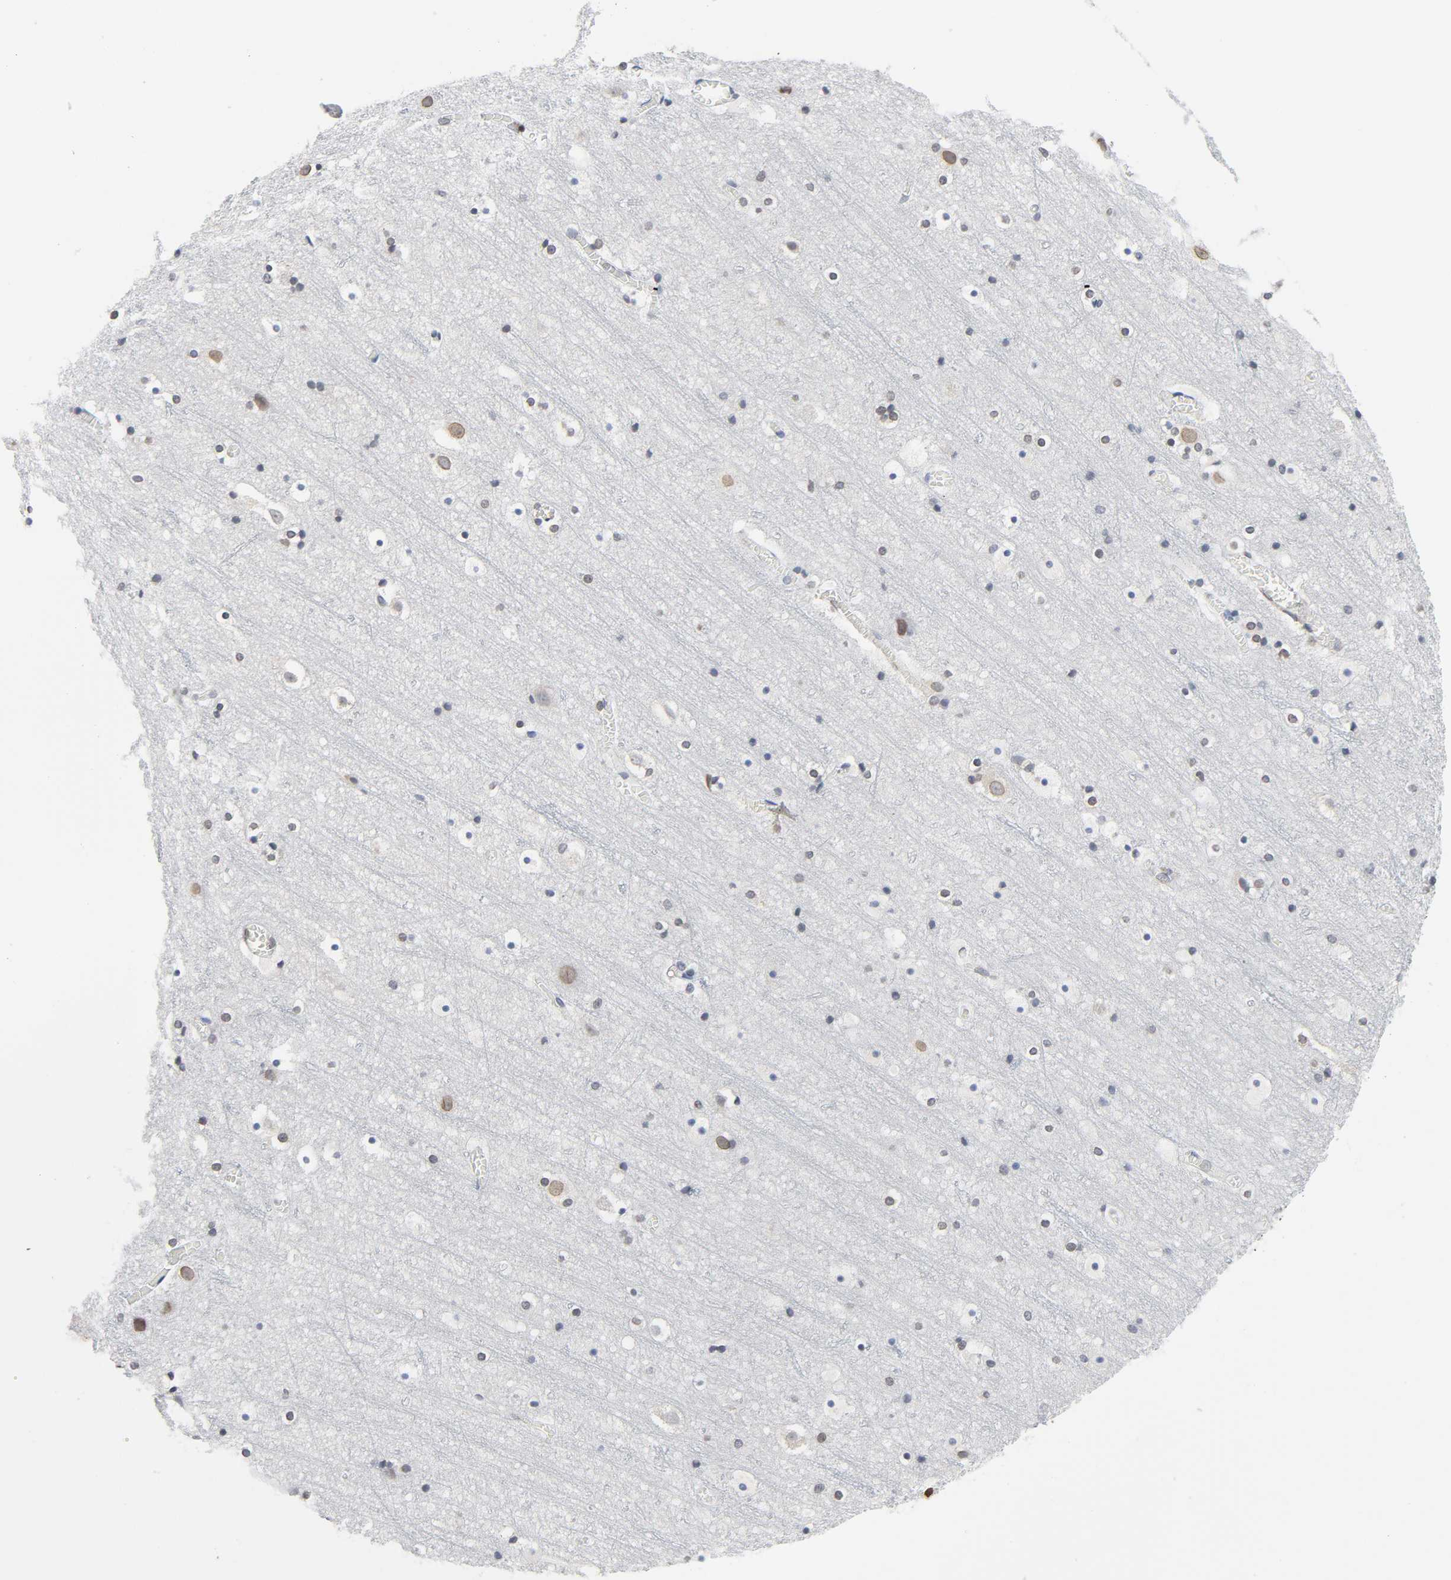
{"staining": {"intensity": "moderate", "quantity": ">75%", "location": "nuclear"}, "tissue": "cerebral cortex", "cell_type": "Endothelial cells", "image_type": "normal", "snomed": [{"axis": "morphology", "description": "Normal tissue, NOS"}, {"axis": "topography", "description": "Cerebral cortex"}], "caption": "IHC photomicrograph of benign human cerebral cortex stained for a protein (brown), which demonstrates medium levels of moderate nuclear staining in approximately >75% of endothelial cells.", "gene": "SUMO1", "patient": {"sex": "male", "age": 45}}